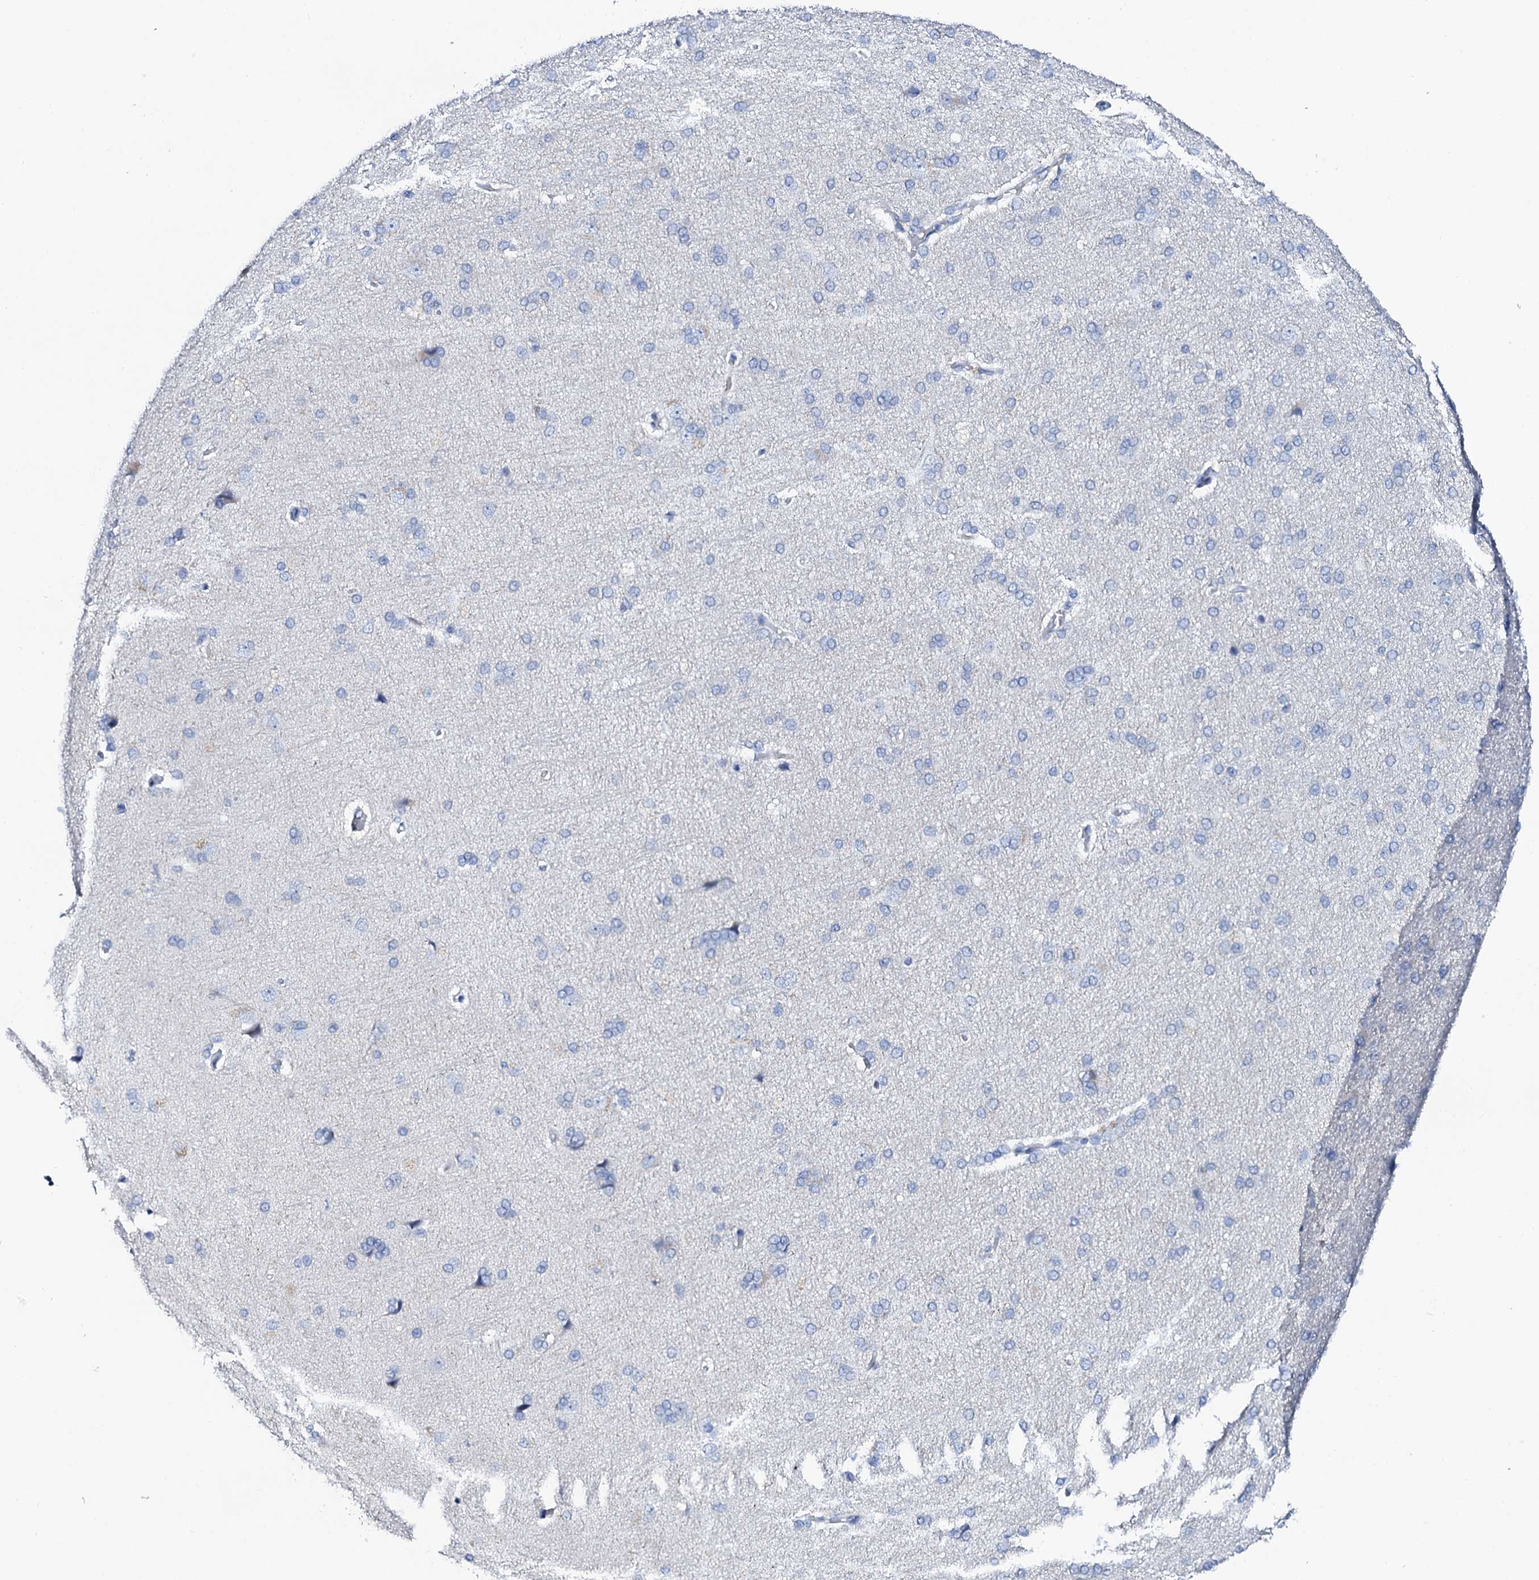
{"staining": {"intensity": "negative", "quantity": "none", "location": "none"}, "tissue": "cerebral cortex", "cell_type": "Endothelial cells", "image_type": "normal", "snomed": [{"axis": "morphology", "description": "Normal tissue, NOS"}, {"axis": "topography", "description": "Cerebral cortex"}], "caption": "Immunohistochemistry photomicrograph of benign cerebral cortex stained for a protein (brown), which exhibits no staining in endothelial cells. (DAB immunohistochemistry (IHC) with hematoxylin counter stain).", "gene": "NUDT13", "patient": {"sex": "male", "age": 62}}